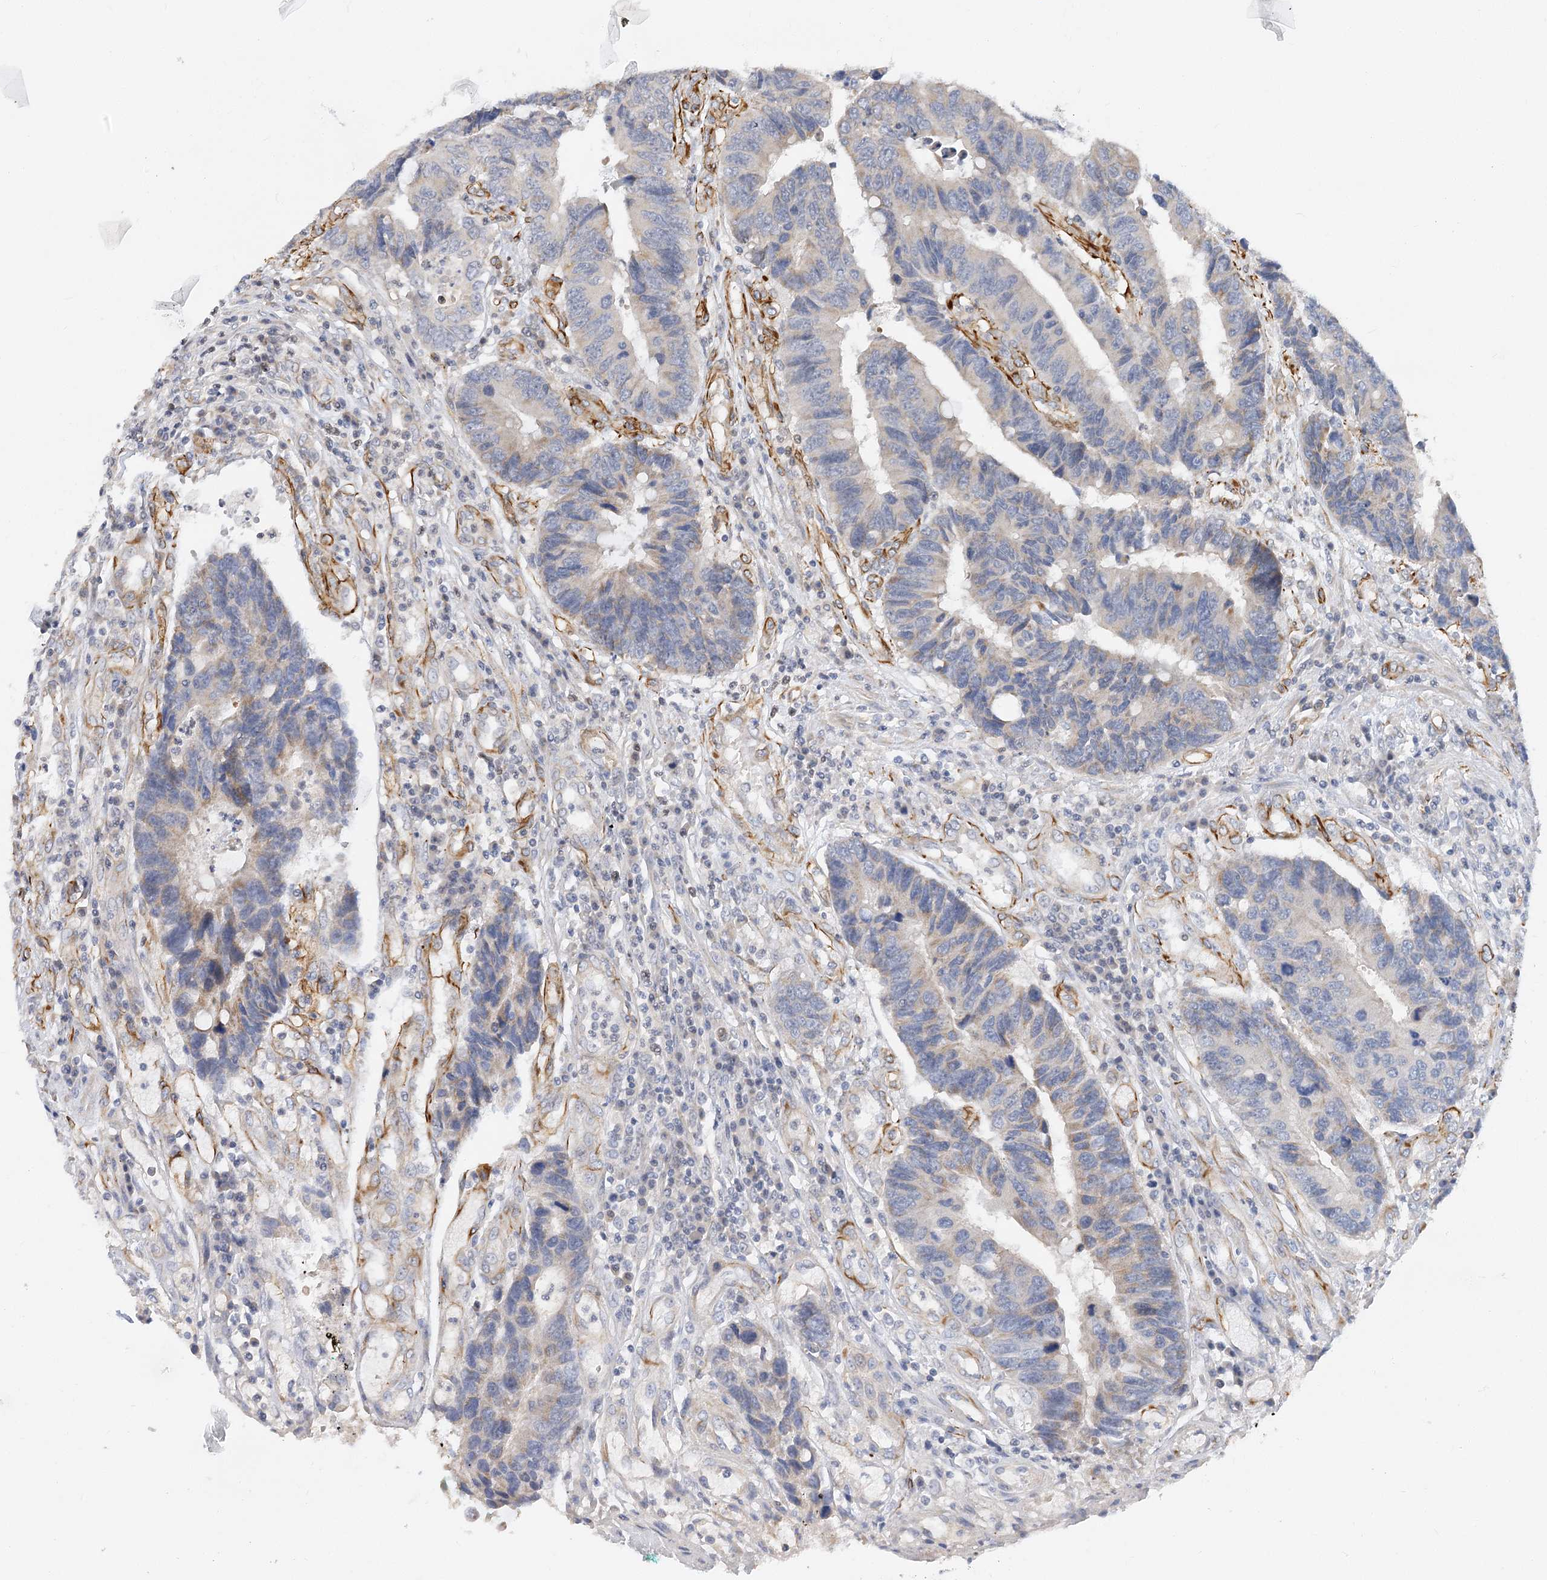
{"staining": {"intensity": "weak", "quantity": "<25%", "location": "cytoplasmic/membranous"}, "tissue": "colorectal cancer", "cell_type": "Tumor cells", "image_type": "cancer", "snomed": [{"axis": "morphology", "description": "Adenocarcinoma, NOS"}, {"axis": "topography", "description": "Rectum"}], "caption": "This is an immunohistochemistry histopathology image of human colorectal cancer (adenocarcinoma). There is no expression in tumor cells.", "gene": "NELL2", "patient": {"sex": "male", "age": 84}}